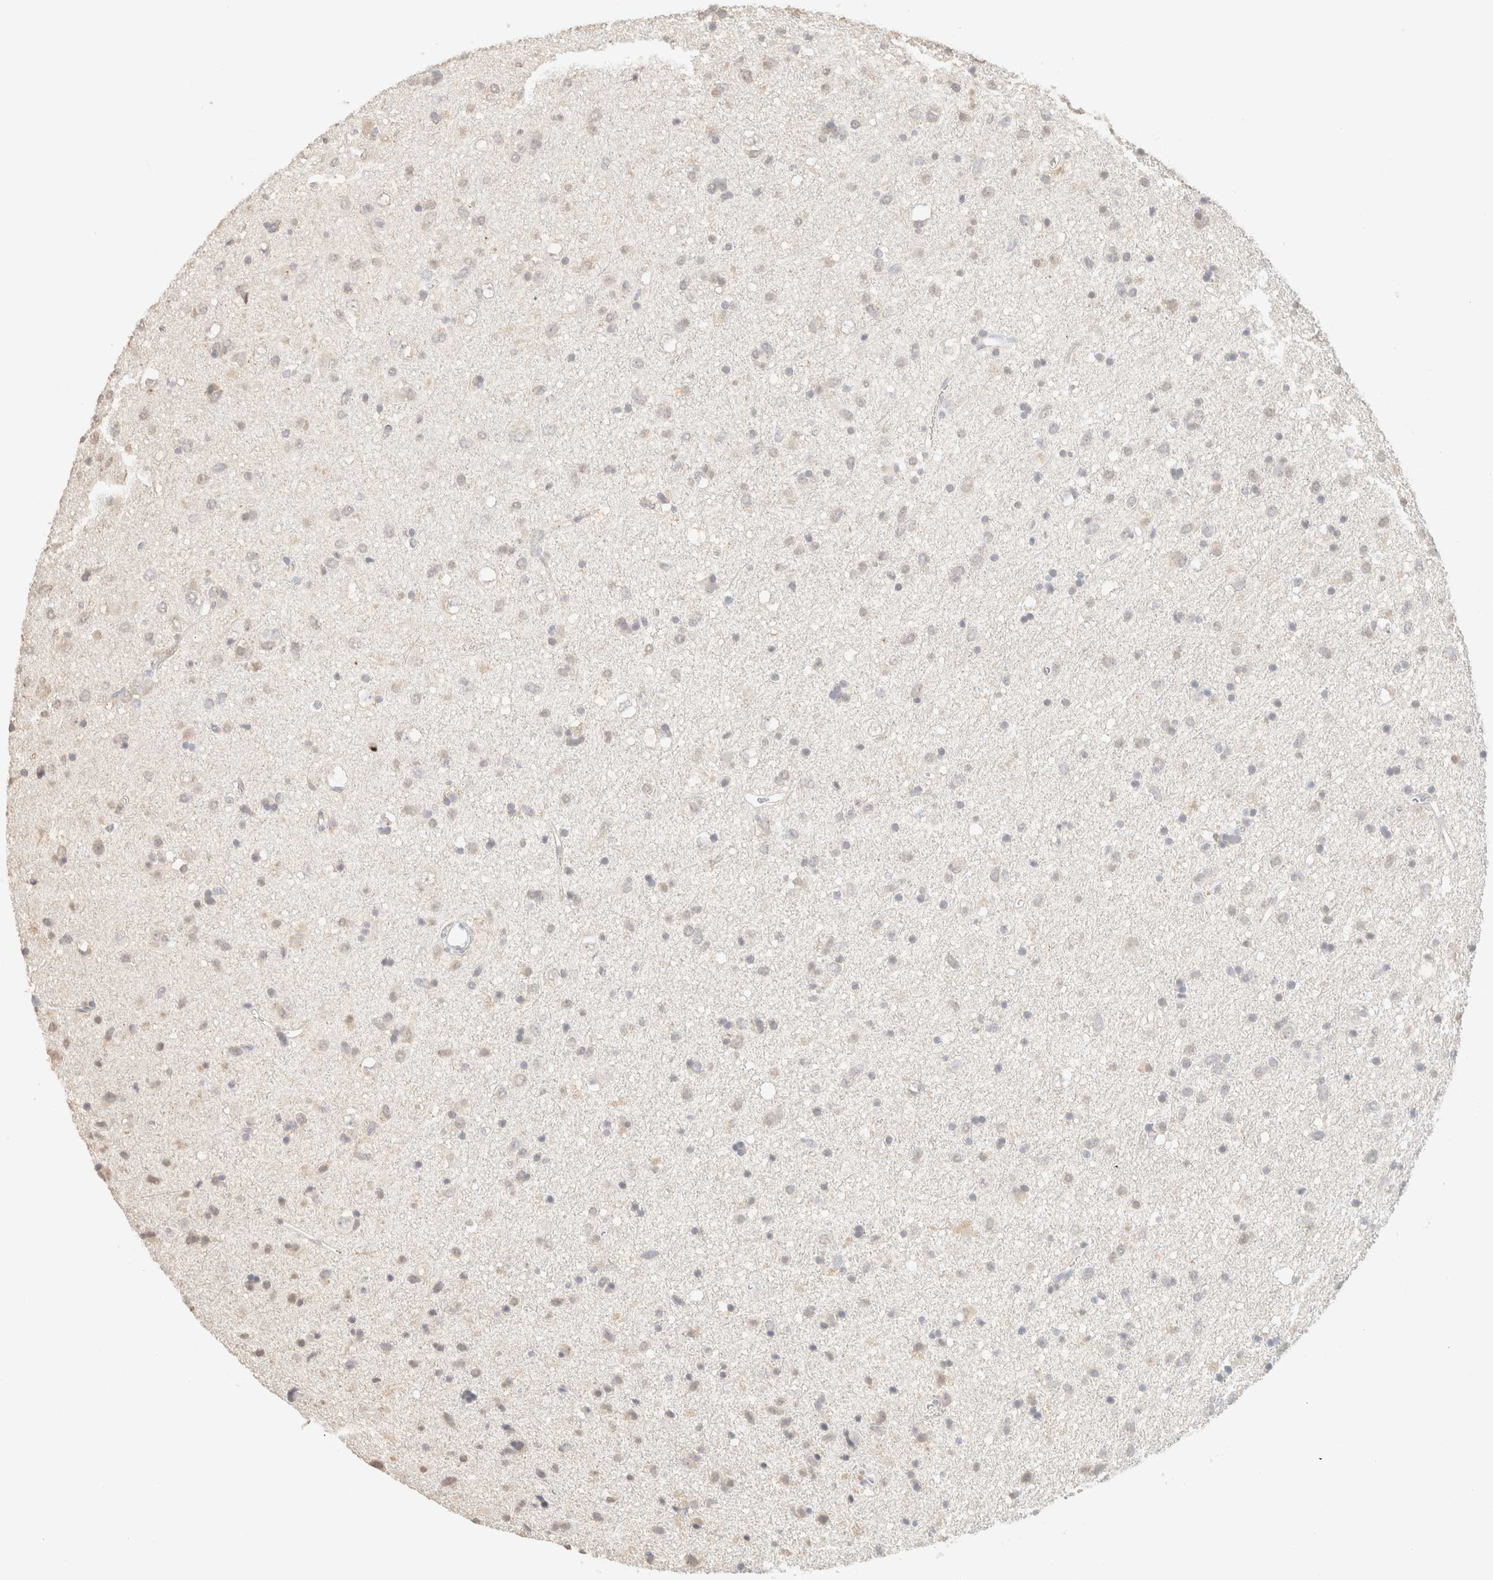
{"staining": {"intensity": "weak", "quantity": "25%-75%", "location": "cytoplasmic/membranous"}, "tissue": "glioma", "cell_type": "Tumor cells", "image_type": "cancer", "snomed": [{"axis": "morphology", "description": "Glioma, malignant, Low grade"}, {"axis": "topography", "description": "Brain"}], "caption": "Brown immunohistochemical staining in glioma displays weak cytoplasmic/membranous expression in approximately 25%-75% of tumor cells. (DAB = brown stain, brightfield microscopy at high magnification).", "gene": "CPA1", "patient": {"sex": "male", "age": 77}}